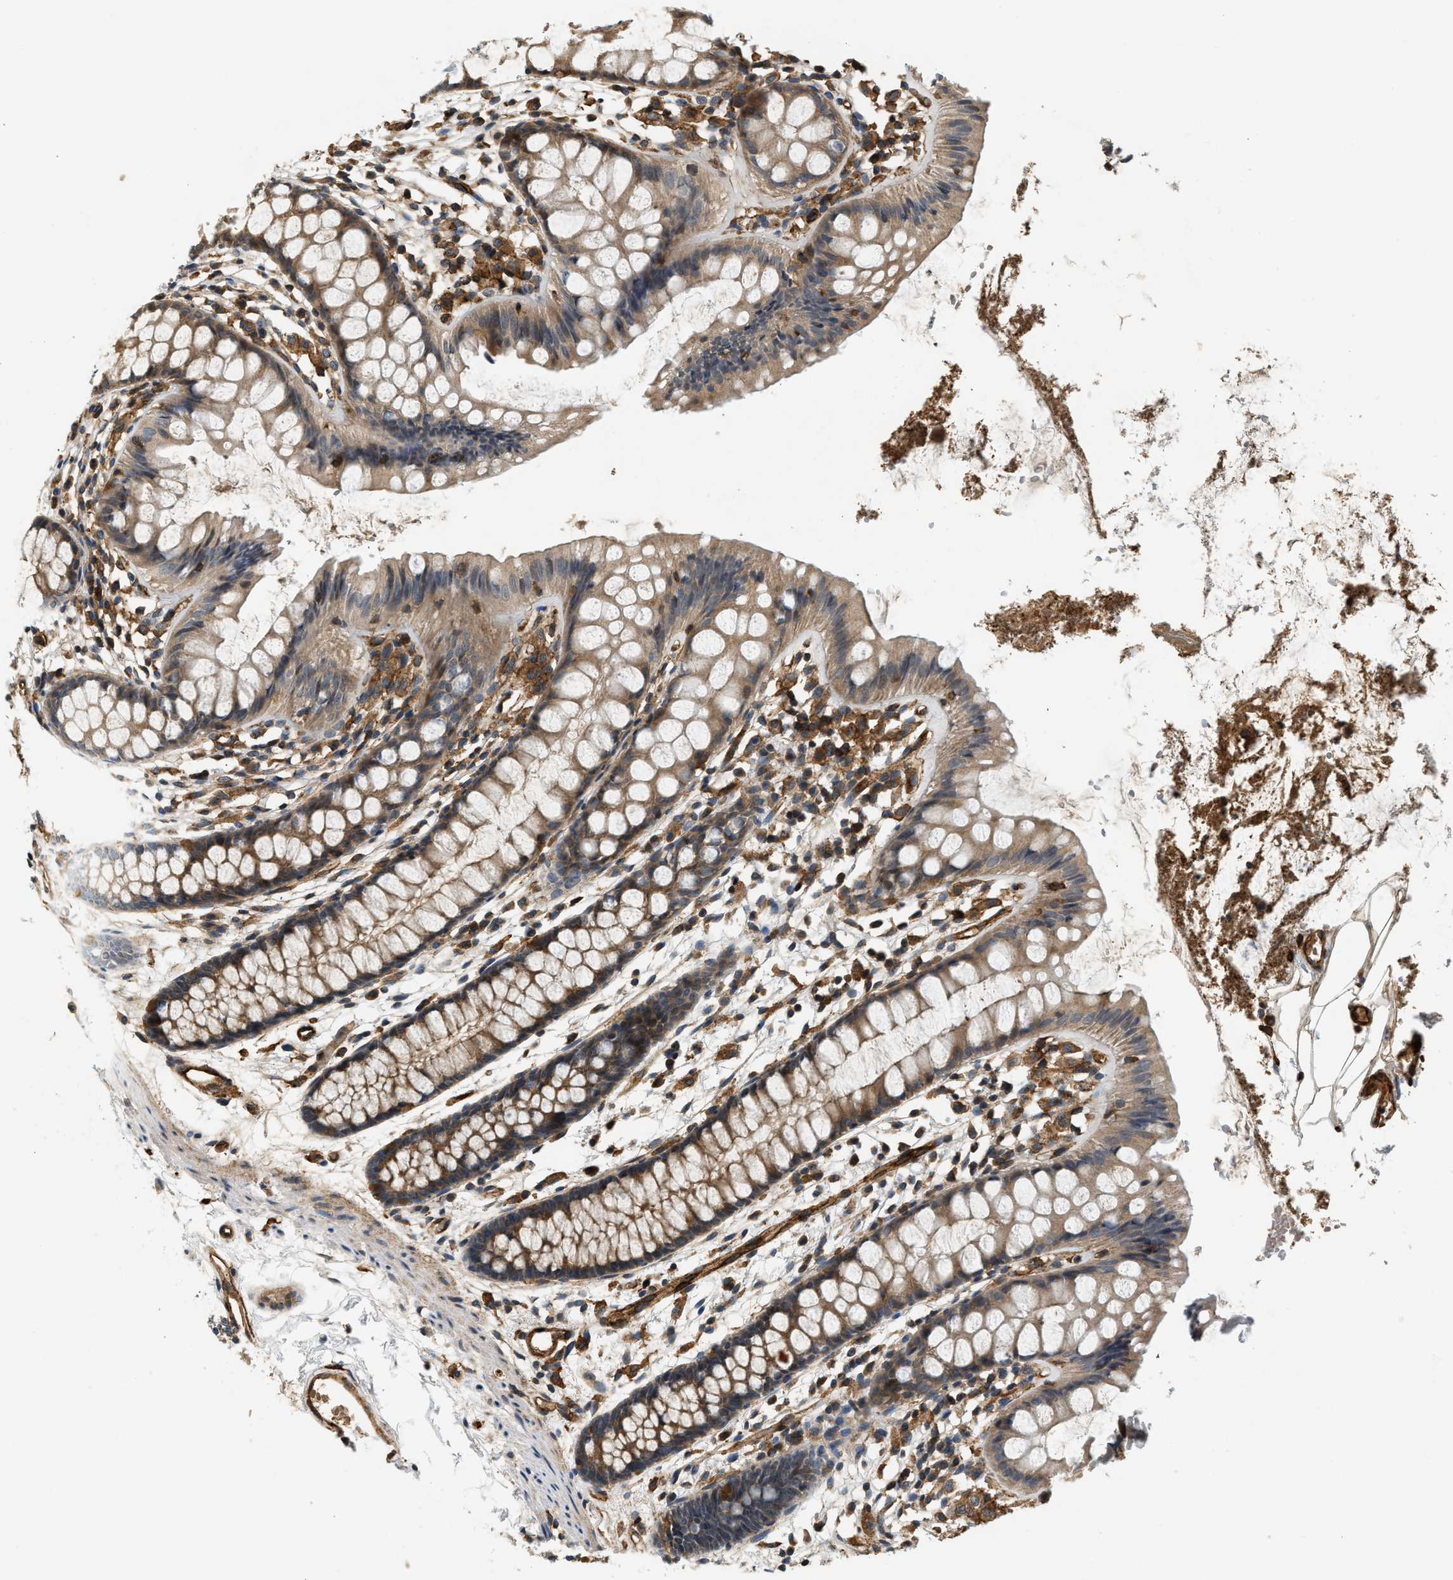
{"staining": {"intensity": "moderate", "quantity": ">75%", "location": "cytoplasmic/membranous"}, "tissue": "rectum", "cell_type": "Glandular cells", "image_type": "normal", "snomed": [{"axis": "morphology", "description": "Normal tissue, NOS"}, {"axis": "topography", "description": "Rectum"}], "caption": "Protein expression analysis of unremarkable rectum shows moderate cytoplasmic/membranous positivity in about >75% of glandular cells.", "gene": "HIP1", "patient": {"sex": "female", "age": 66}}